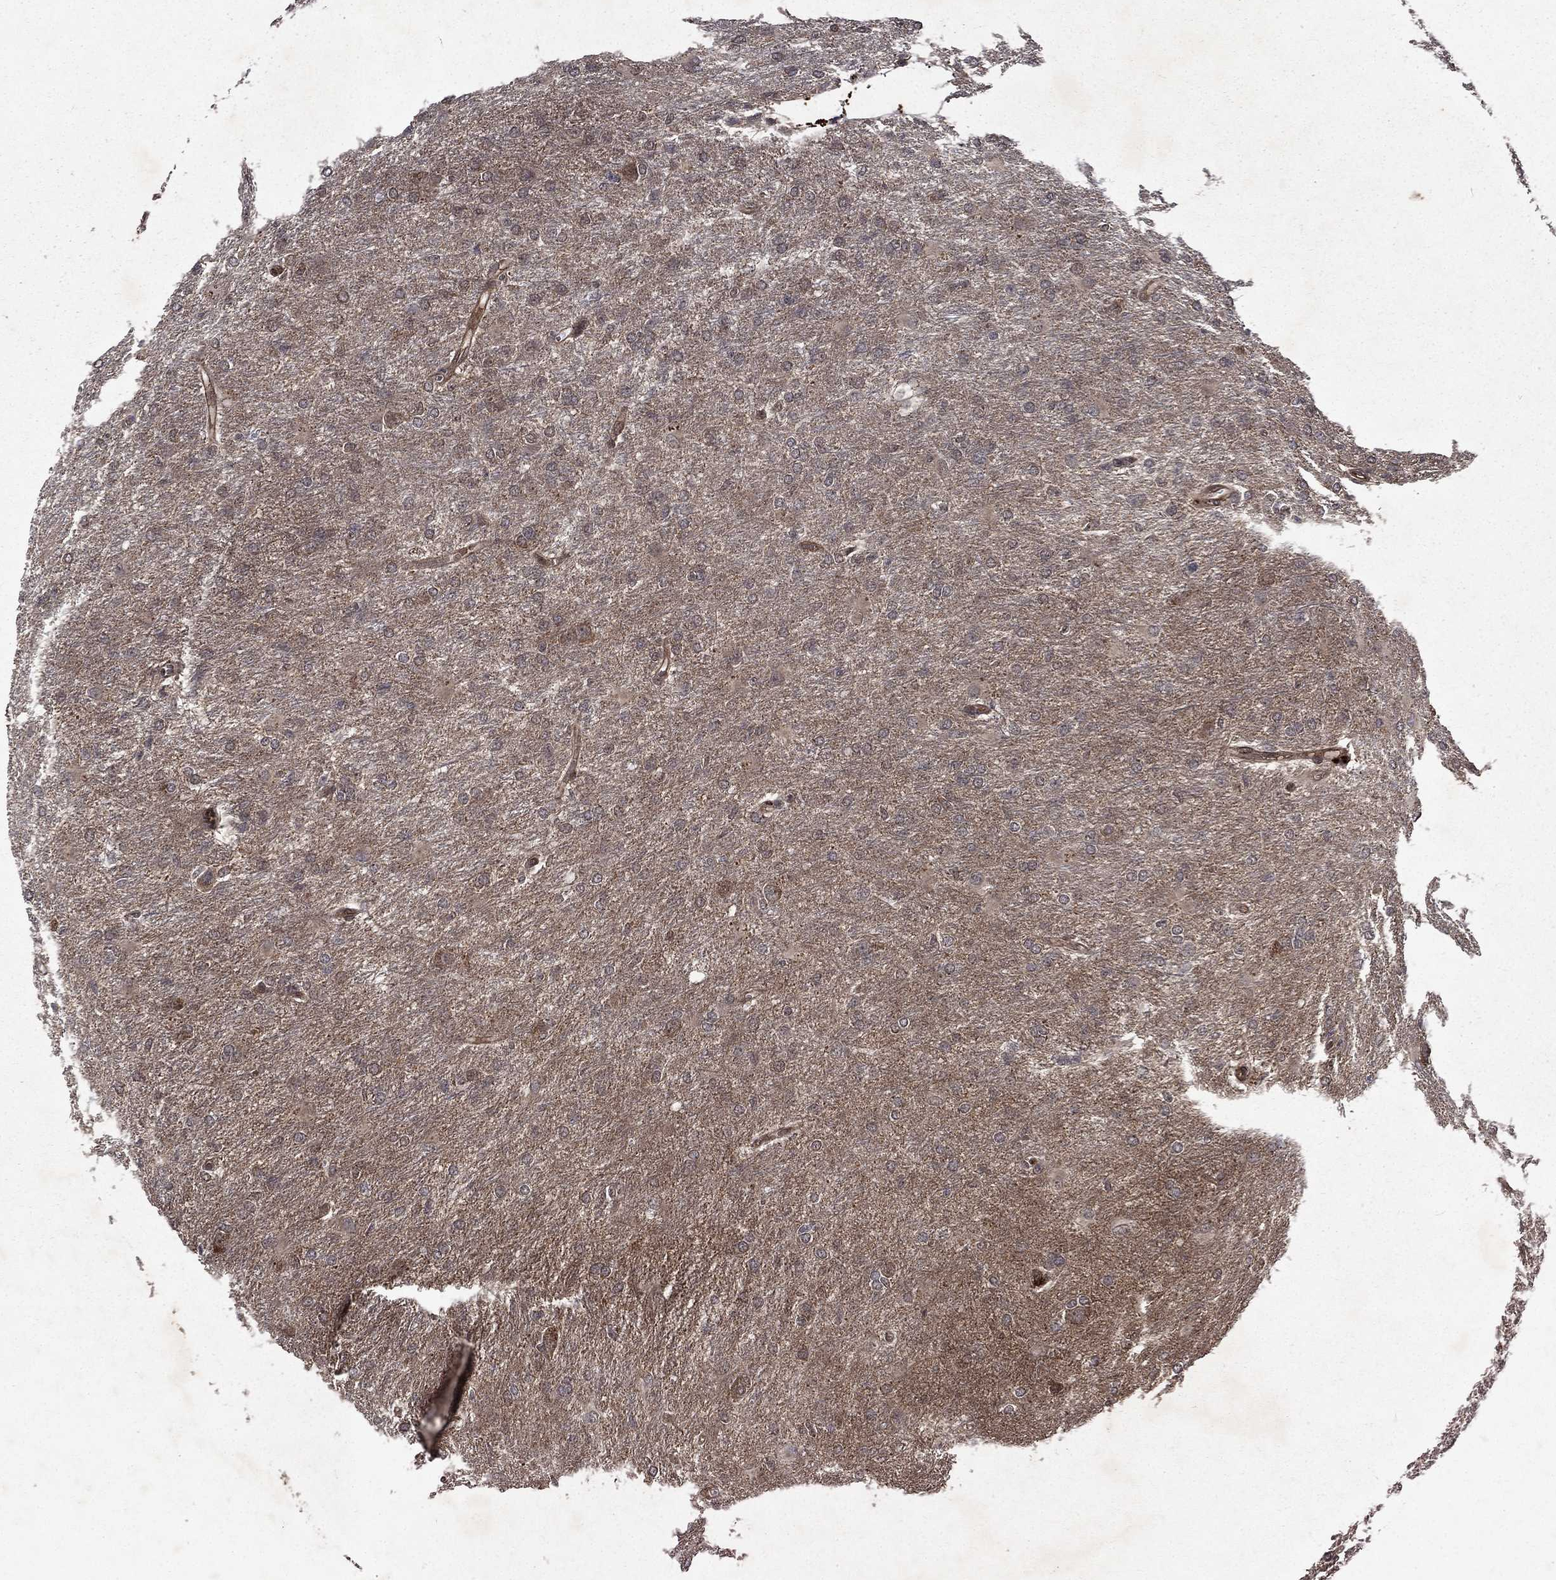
{"staining": {"intensity": "negative", "quantity": "none", "location": "none"}, "tissue": "glioma", "cell_type": "Tumor cells", "image_type": "cancer", "snomed": [{"axis": "morphology", "description": "Glioma, malignant, High grade"}, {"axis": "topography", "description": "Brain"}], "caption": "This is a photomicrograph of immunohistochemistry (IHC) staining of malignant high-grade glioma, which shows no staining in tumor cells. Nuclei are stained in blue.", "gene": "FGD1", "patient": {"sex": "male", "age": 68}}